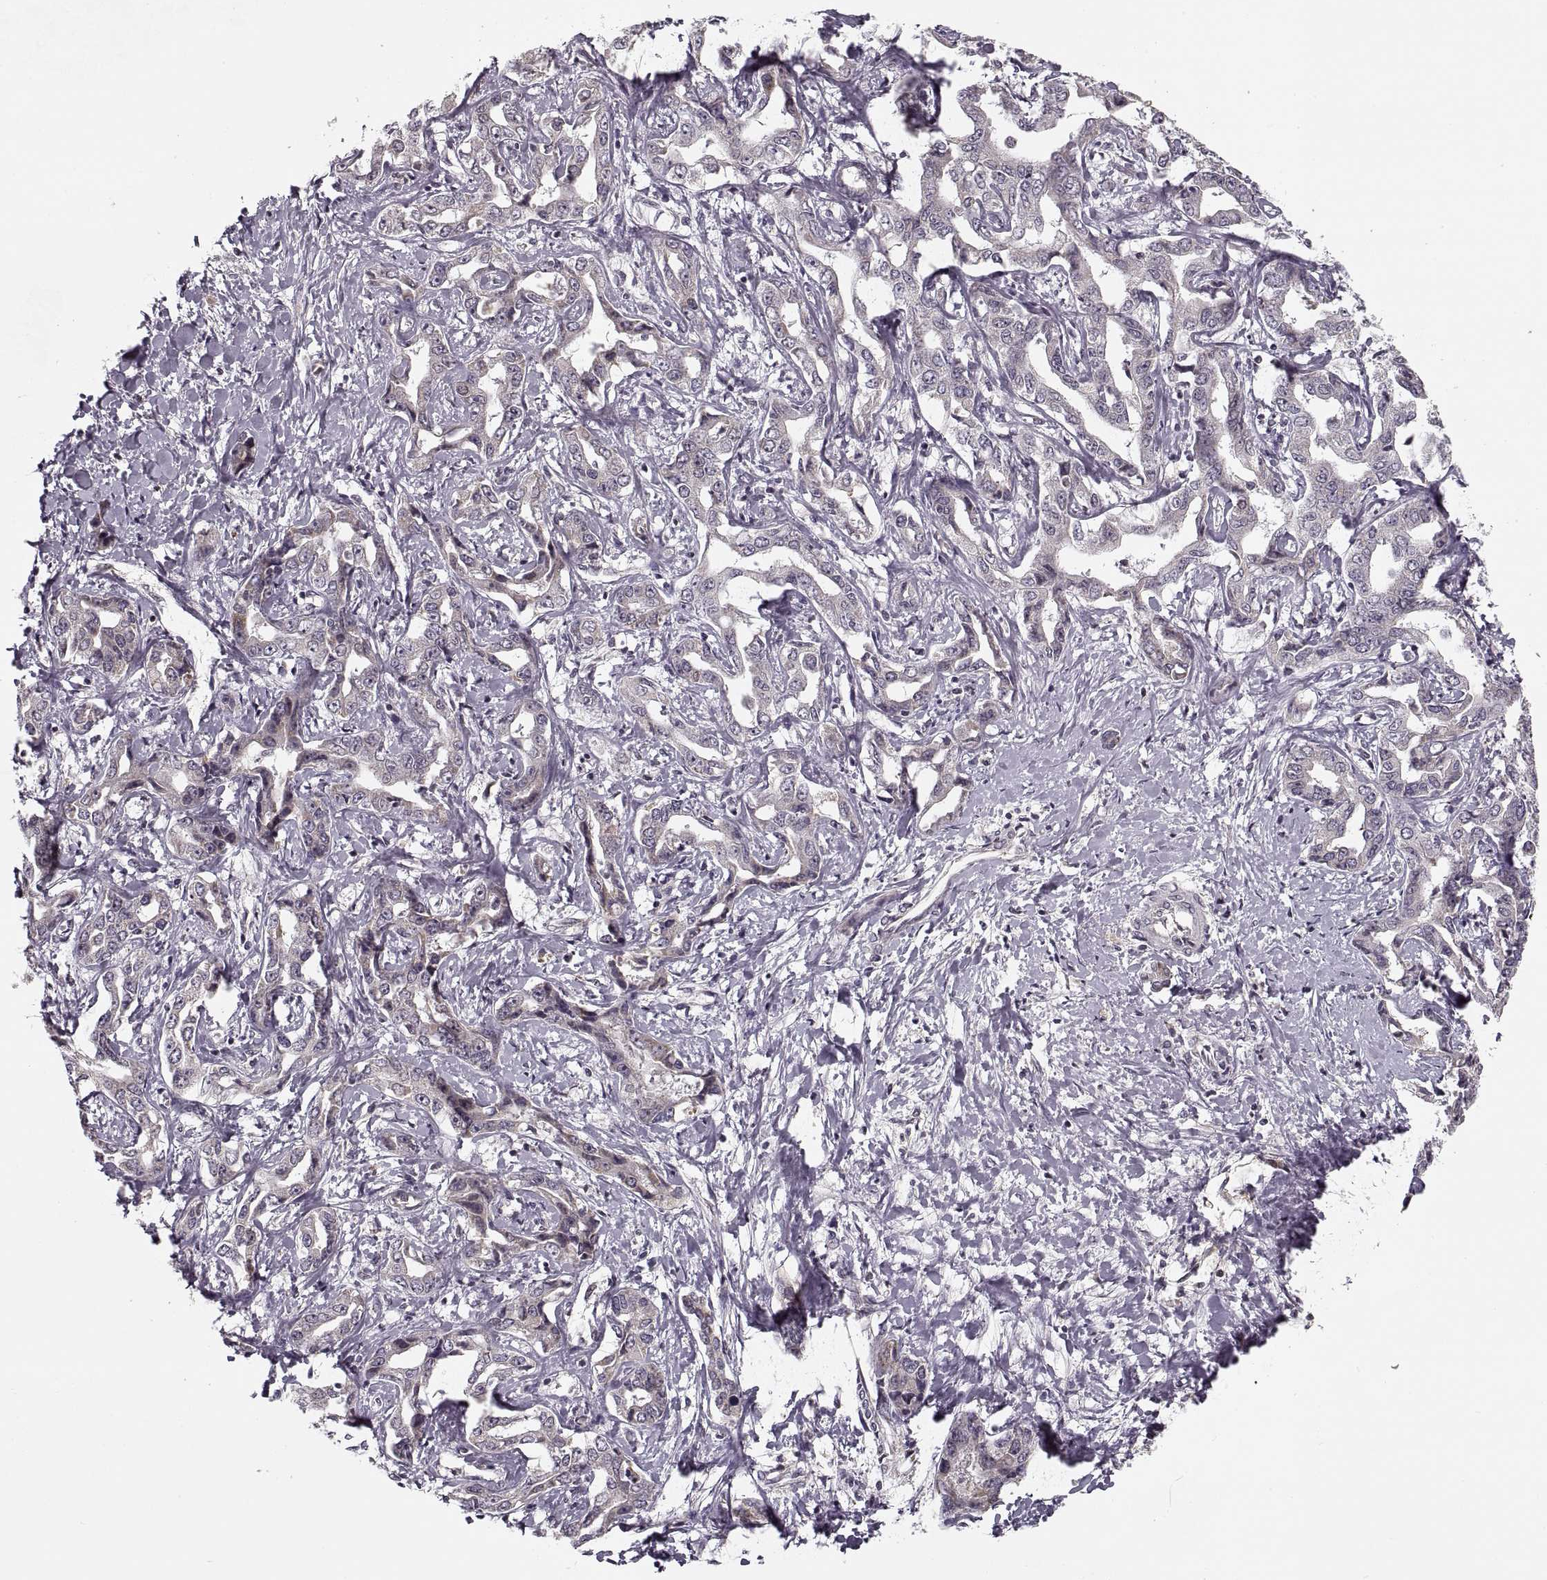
{"staining": {"intensity": "negative", "quantity": "none", "location": "none"}, "tissue": "liver cancer", "cell_type": "Tumor cells", "image_type": "cancer", "snomed": [{"axis": "morphology", "description": "Cholangiocarcinoma"}, {"axis": "topography", "description": "Liver"}], "caption": "An IHC image of cholangiocarcinoma (liver) is shown. There is no staining in tumor cells of cholangiocarcinoma (liver).", "gene": "ASIC3", "patient": {"sex": "male", "age": 59}}